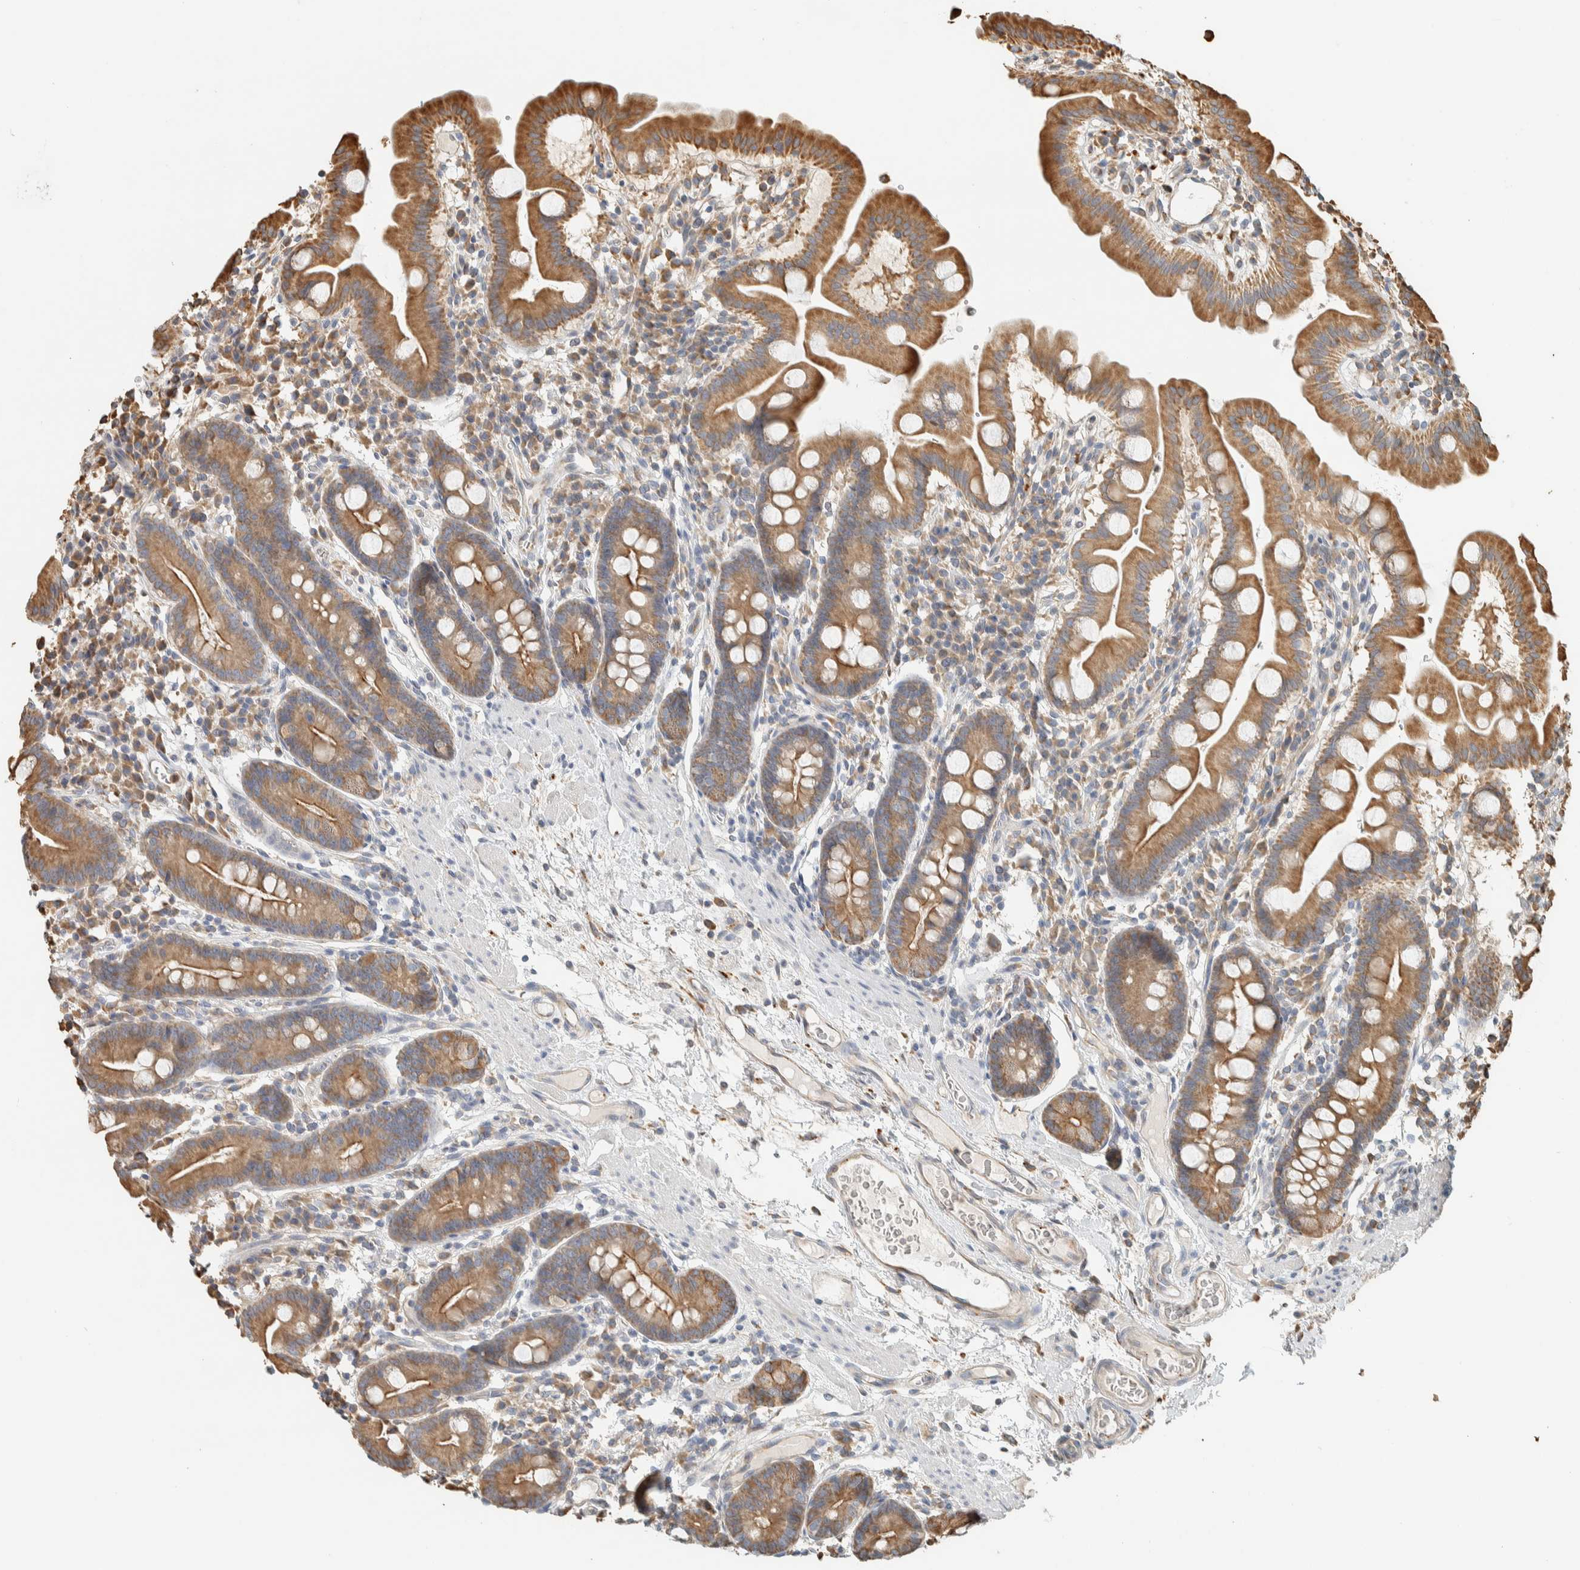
{"staining": {"intensity": "moderate", "quantity": ">75%", "location": "cytoplasmic/membranous"}, "tissue": "duodenum", "cell_type": "Glandular cells", "image_type": "normal", "snomed": [{"axis": "morphology", "description": "Normal tissue, NOS"}, {"axis": "topography", "description": "Duodenum"}], "caption": "Glandular cells show medium levels of moderate cytoplasmic/membranous staining in about >75% of cells in benign duodenum. Using DAB (3,3'-diaminobenzidine) (brown) and hematoxylin (blue) stains, captured at high magnification using brightfield microscopy.", "gene": "RAB11FIP1", "patient": {"sex": "male", "age": 50}}